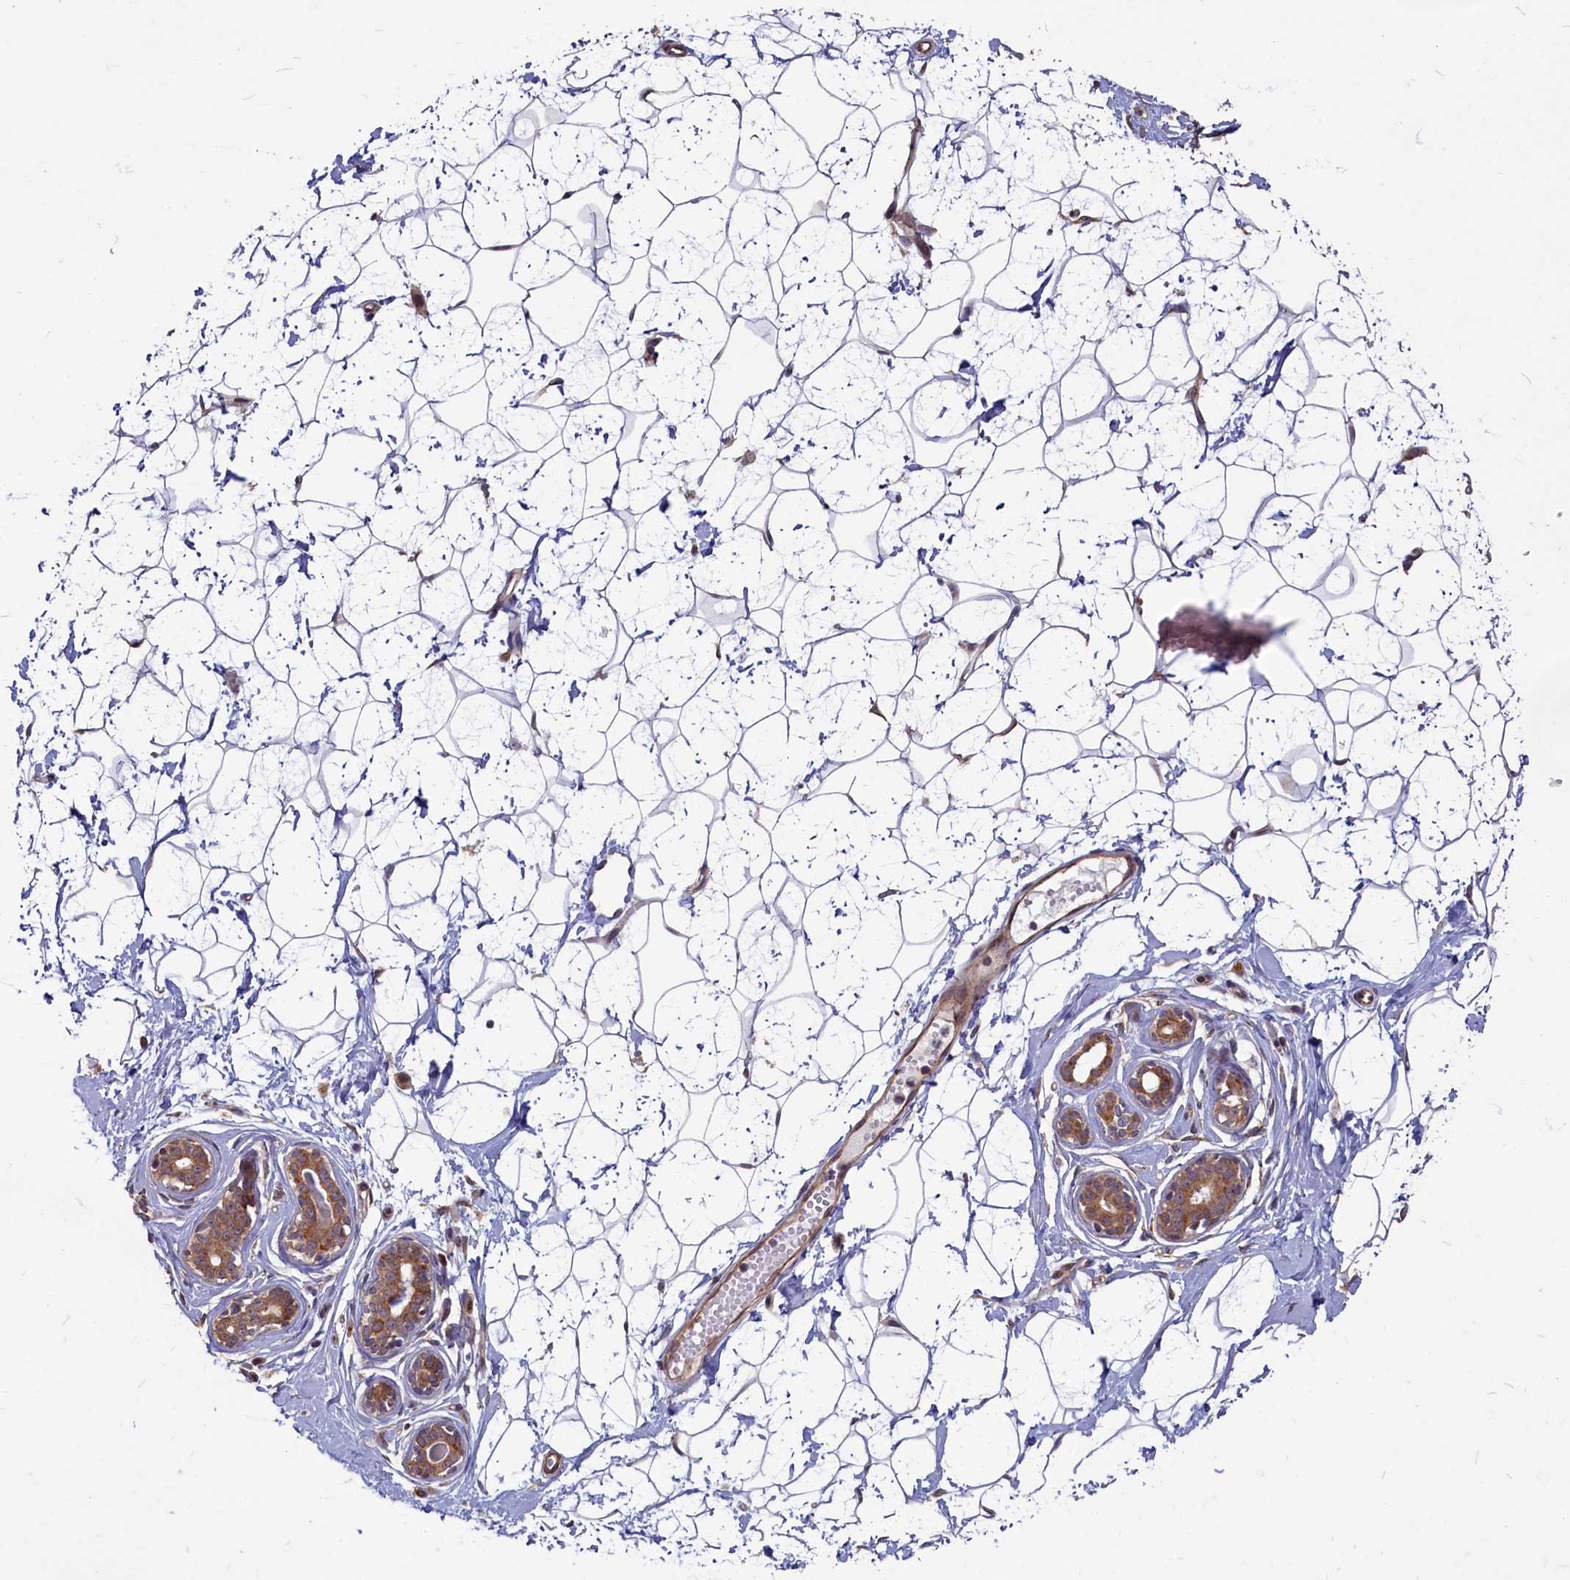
{"staining": {"intensity": "negative", "quantity": "none", "location": "none"}, "tissue": "breast", "cell_type": "Adipocytes", "image_type": "normal", "snomed": [{"axis": "morphology", "description": "Normal tissue, NOS"}, {"axis": "morphology", "description": "Adenoma, NOS"}, {"axis": "topography", "description": "Breast"}], "caption": "Unremarkable breast was stained to show a protein in brown. There is no significant expression in adipocytes.", "gene": "ENSG00000274944", "patient": {"sex": "female", "age": 23}}